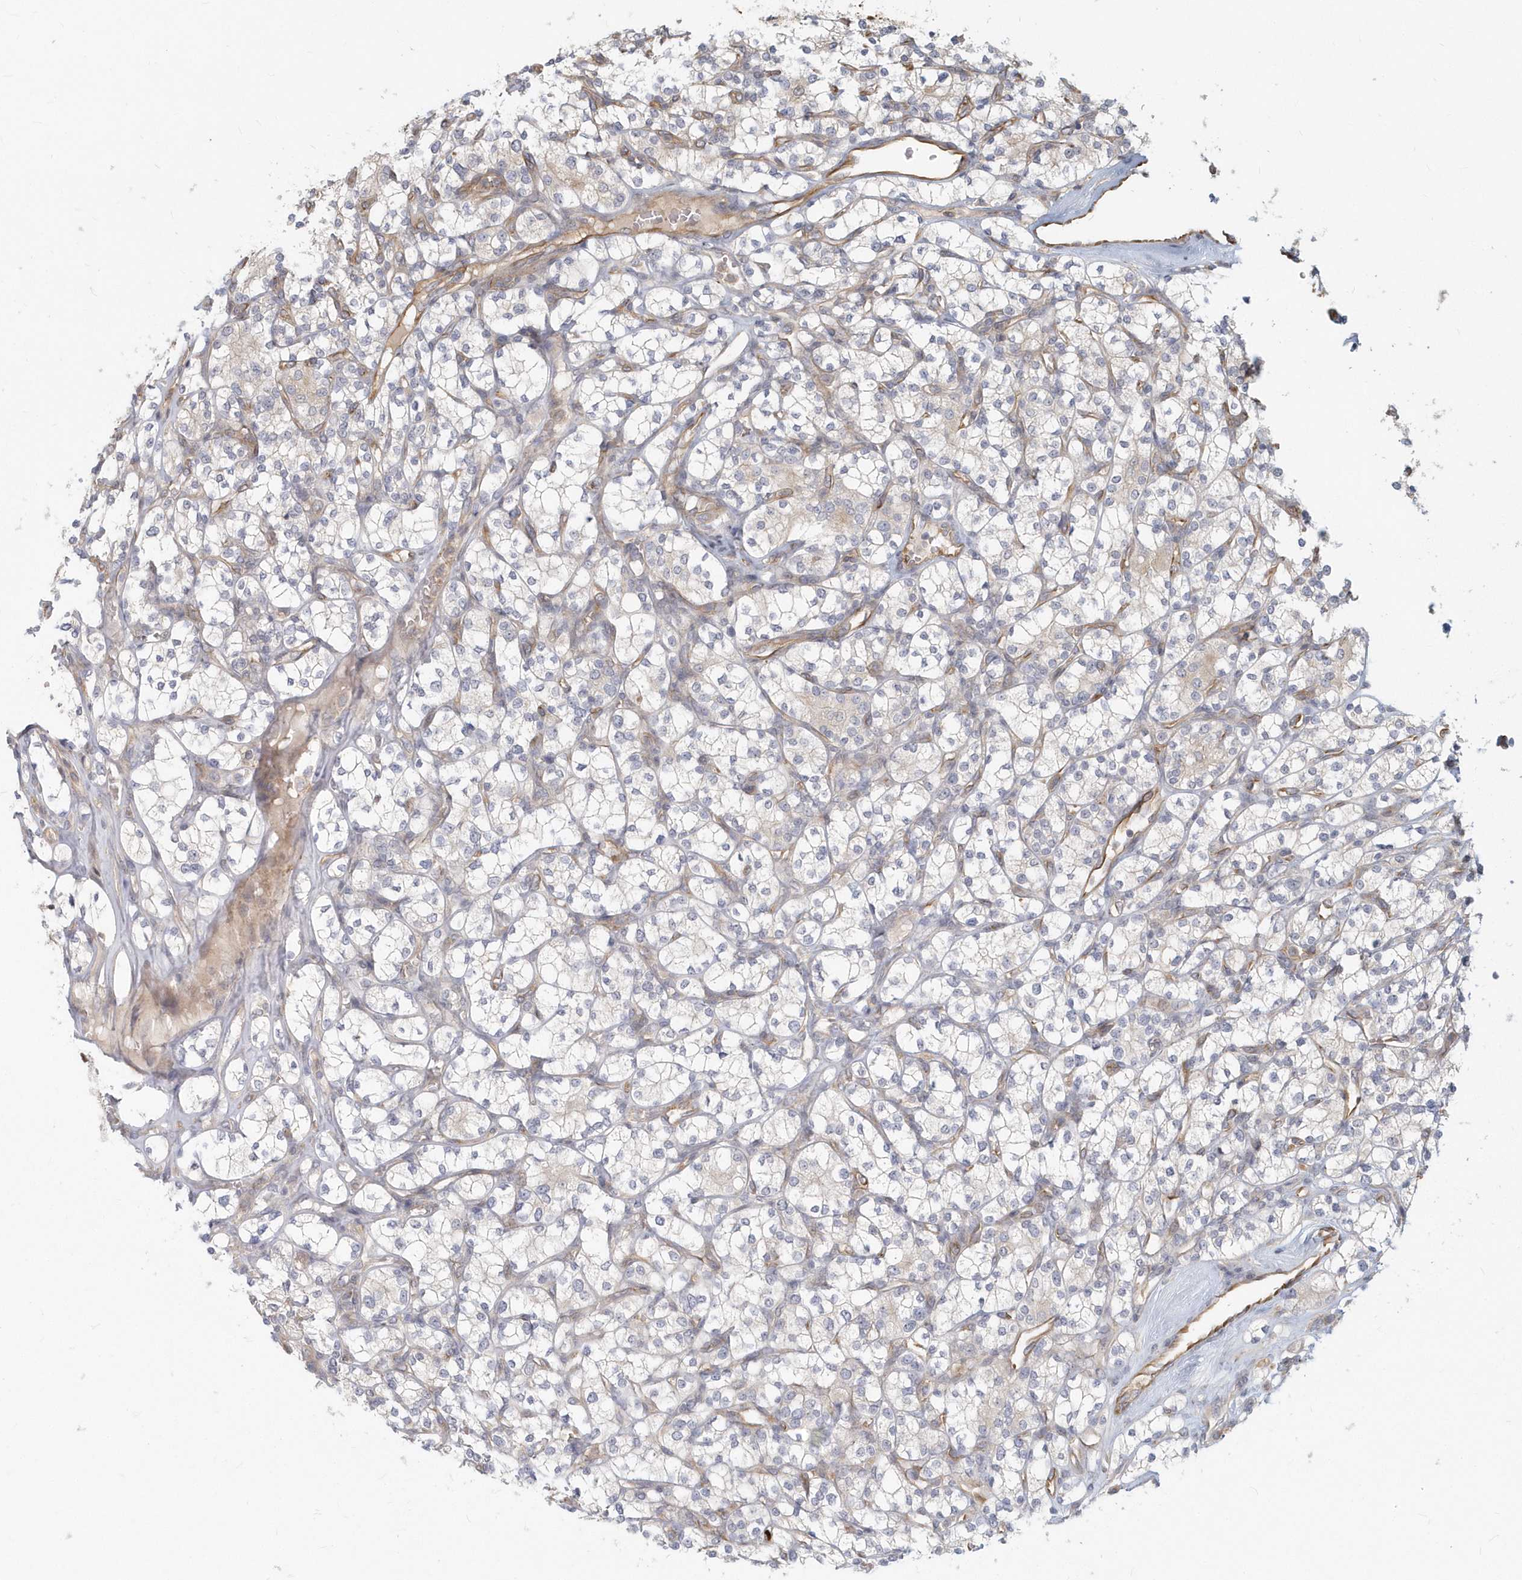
{"staining": {"intensity": "weak", "quantity": "25%-75%", "location": "cytoplasmic/membranous"}, "tissue": "renal cancer", "cell_type": "Tumor cells", "image_type": "cancer", "snomed": [{"axis": "morphology", "description": "Adenocarcinoma, NOS"}, {"axis": "topography", "description": "Kidney"}], "caption": "This histopathology image reveals immunohistochemistry (IHC) staining of human renal adenocarcinoma, with low weak cytoplasmic/membranous staining in about 25%-75% of tumor cells.", "gene": "NAPB", "patient": {"sex": "male", "age": 77}}